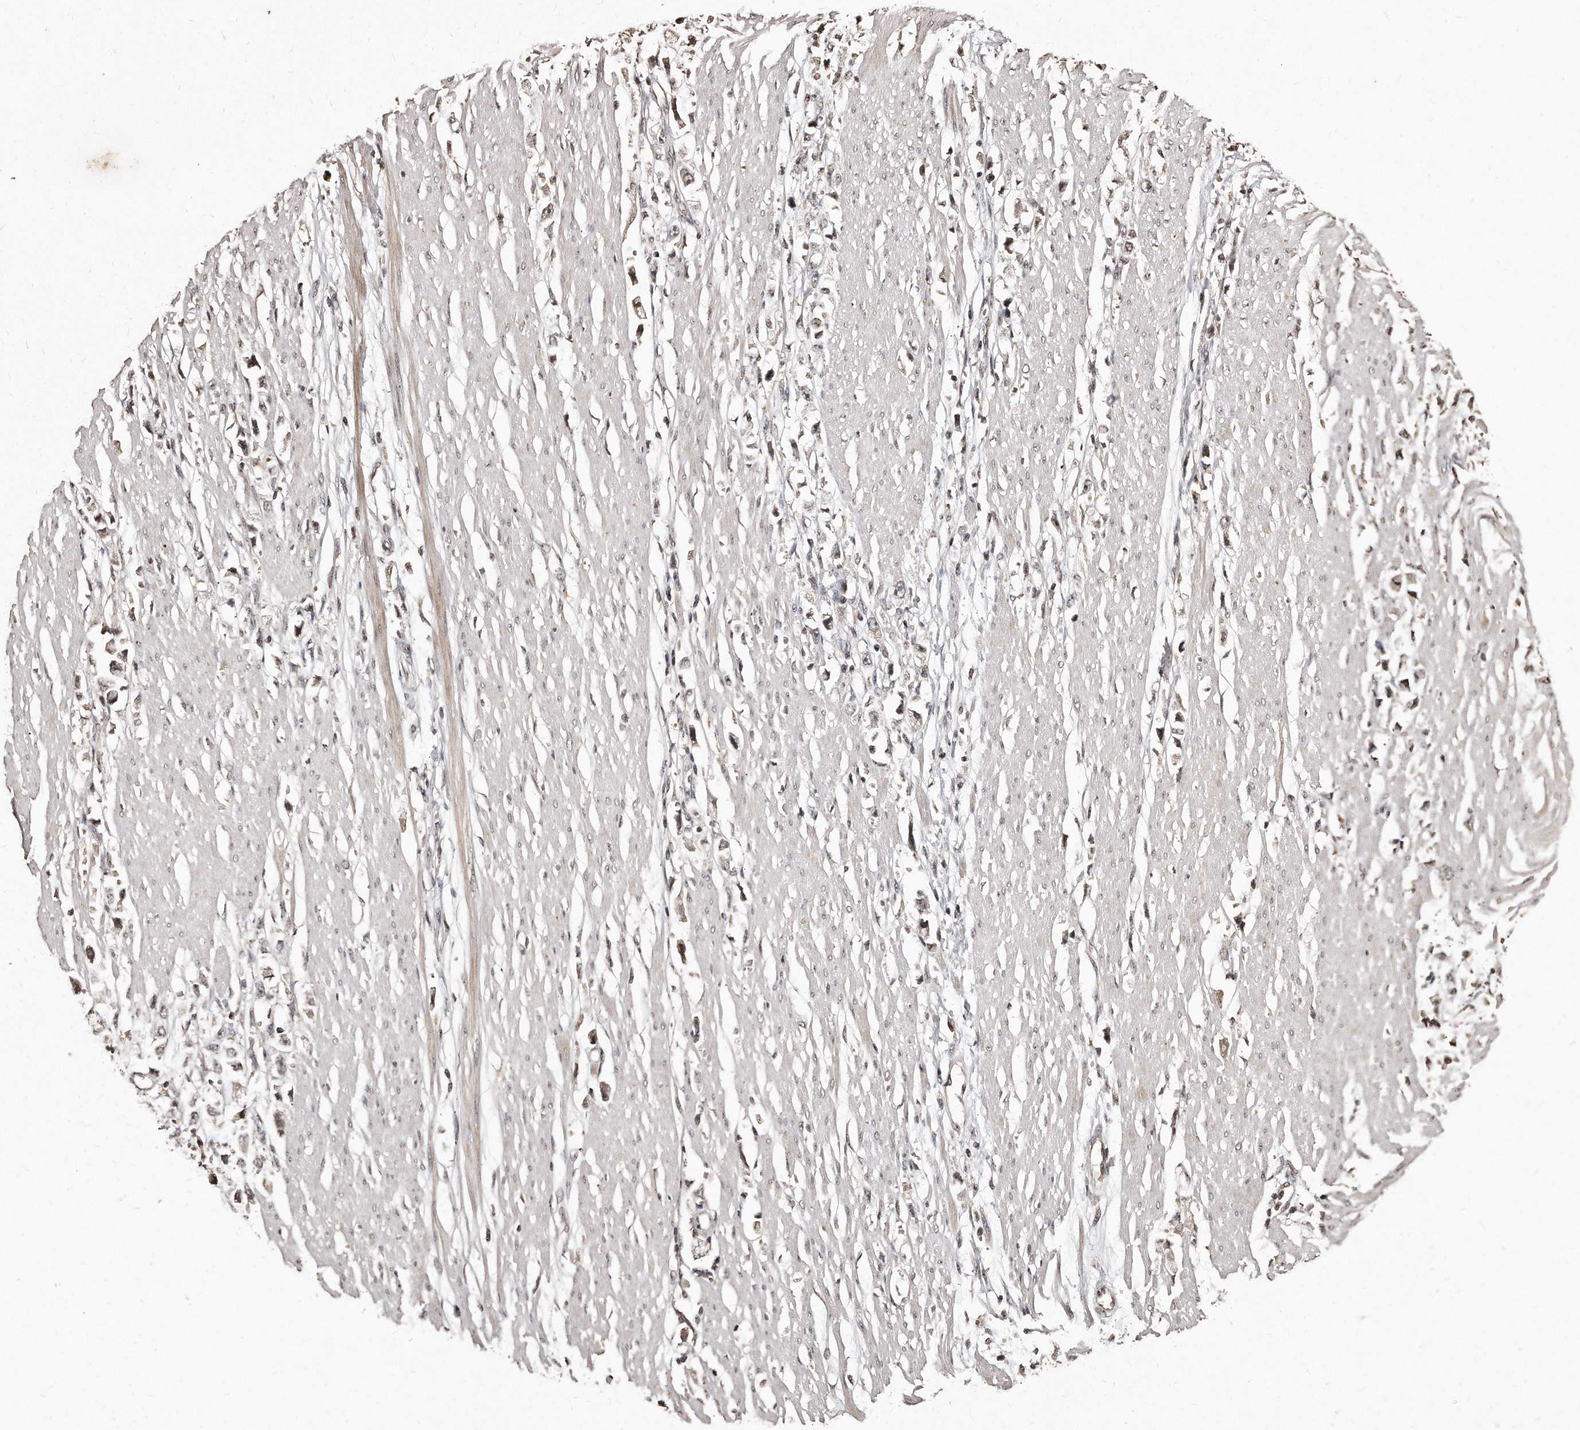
{"staining": {"intensity": "weak", "quantity": ">75%", "location": "nuclear"}, "tissue": "stomach cancer", "cell_type": "Tumor cells", "image_type": "cancer", "snomed": [{"axis": "morphology", "description": "Adenocarcinoma, NOS"}, {"axis": "topography", "description": "Stomach"}], "caption": "A brown stain labels weak nuclear positivity of a protein in human stomach adenocarcinoma tumor cells.", "gene": "TSHR", "patient": {"sex": "female", "age": 59}}